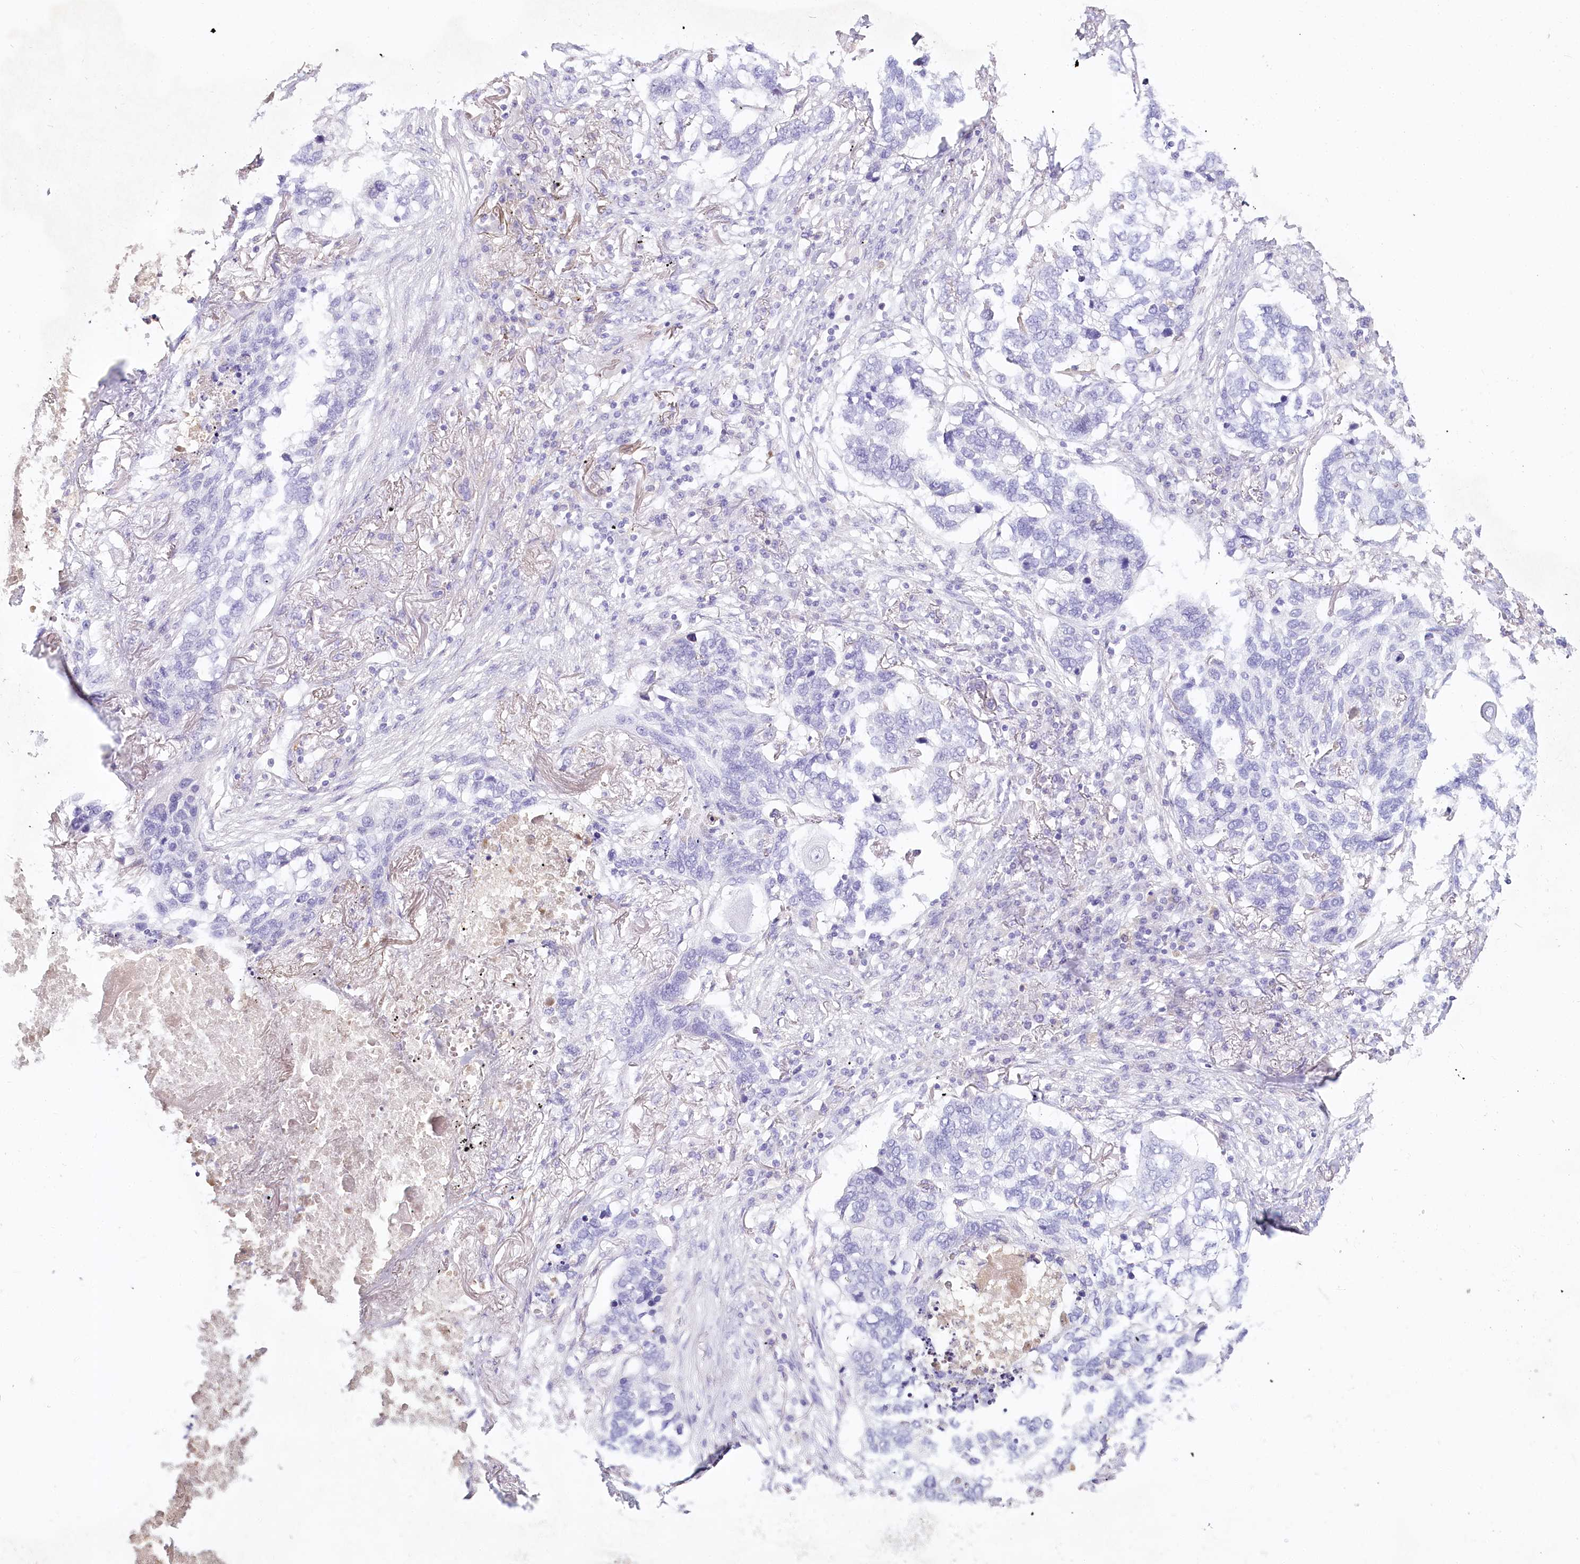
{"staining": {"intensity": "negative", "quantity": "none", "location": "none"}, "tissue": "lung cancer", "cell_type": "Tumor cells", "image_type": "cancer", "snomed": [{"axis": "morphology", "description": "Squamous cell carcinoma, NOS"}, {"axis": "topography", "description": "Lung"}], "caption": "High magnification brightfield microscopy of lung cancer stained with DAB (3,3'-diaminobenzidine) (brown) and counterstained with hematoxylin (blue): tumor cells show no significant expression.", "gene": "HPD", "patient": {"sex": "female", "age": 63}}